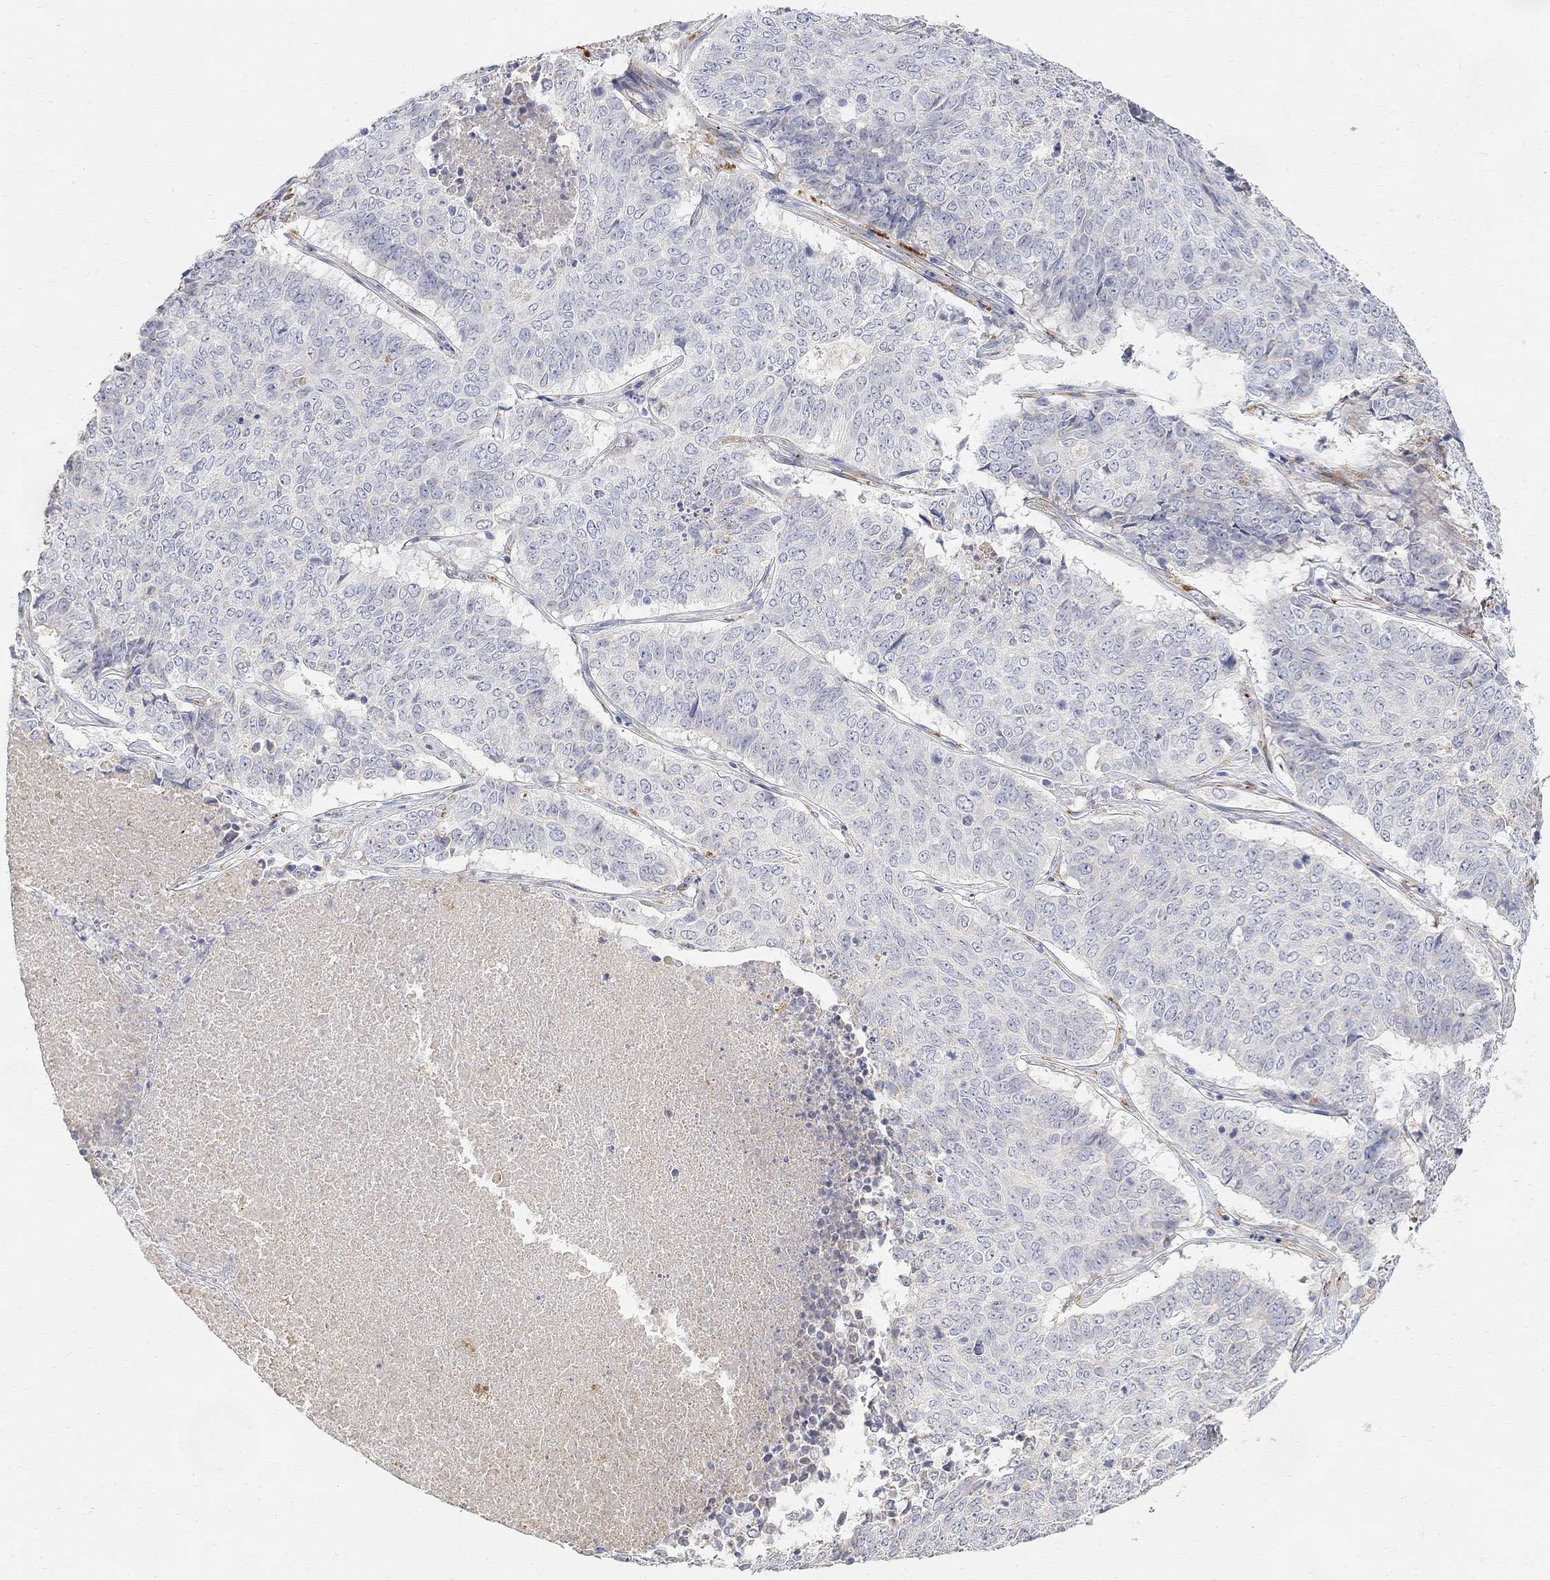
{"staining": {"intensity": "negative", "quantity": "none", "location": "none"}, "tissue": "lung cancer", "cell_type": "Tumor cells", "image_type": "cancer", "snomed": [{"axis": "morphology", "description": "Squamous cell carcinoma, NOS"}, {"axis": "topography", "description": "Lung"}], "caption": "Image shows no significant protein positivity in tumor cells of lung squamous cell carcinoma.", "gene": "FNDC5", "patient": {"sex": "male", "age": 64}}